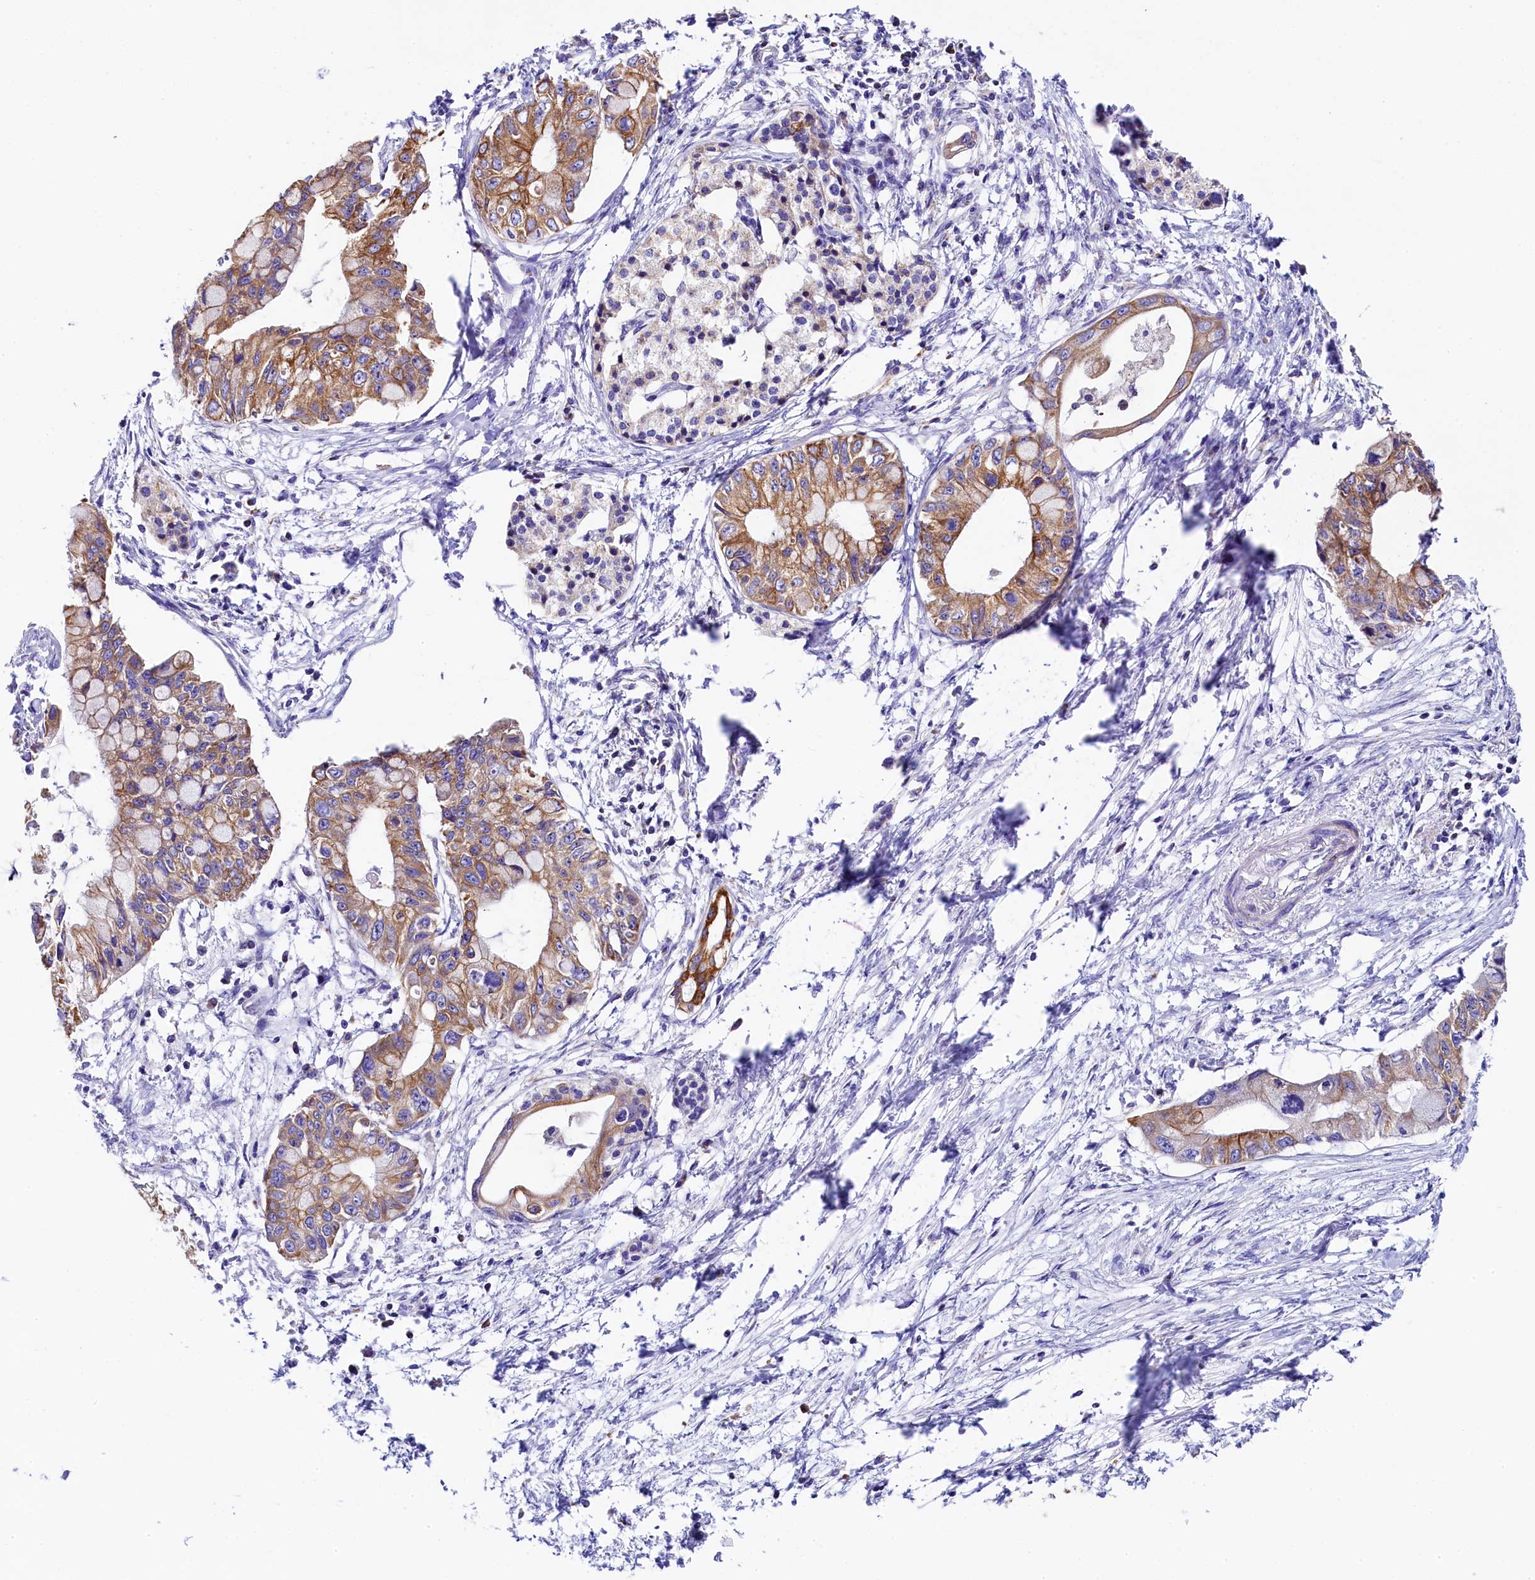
{"staining": {"intensity": "moderate", "quantity": "25%-75%", "location": "cytoplasmic/membranous"}, "tissue": "pancreatic cancer", "cell_type": "Tumor cells", "image_type": "cancer", "snomed": [{"axis": "morphology", "description": "Adenocarcinoma, NOS"}, {"axis": "topography", "description": "Pancreas"}], "caption": "There is medium levels of moderate cytoplasmic/membranous positivity in tumor cells of adenocarcinoma (pancreatic), as demonstrated by immunohistochemical staining (brown color).", "gene": "CLYBL", "patient": {"sex": "male", "age": 48}}